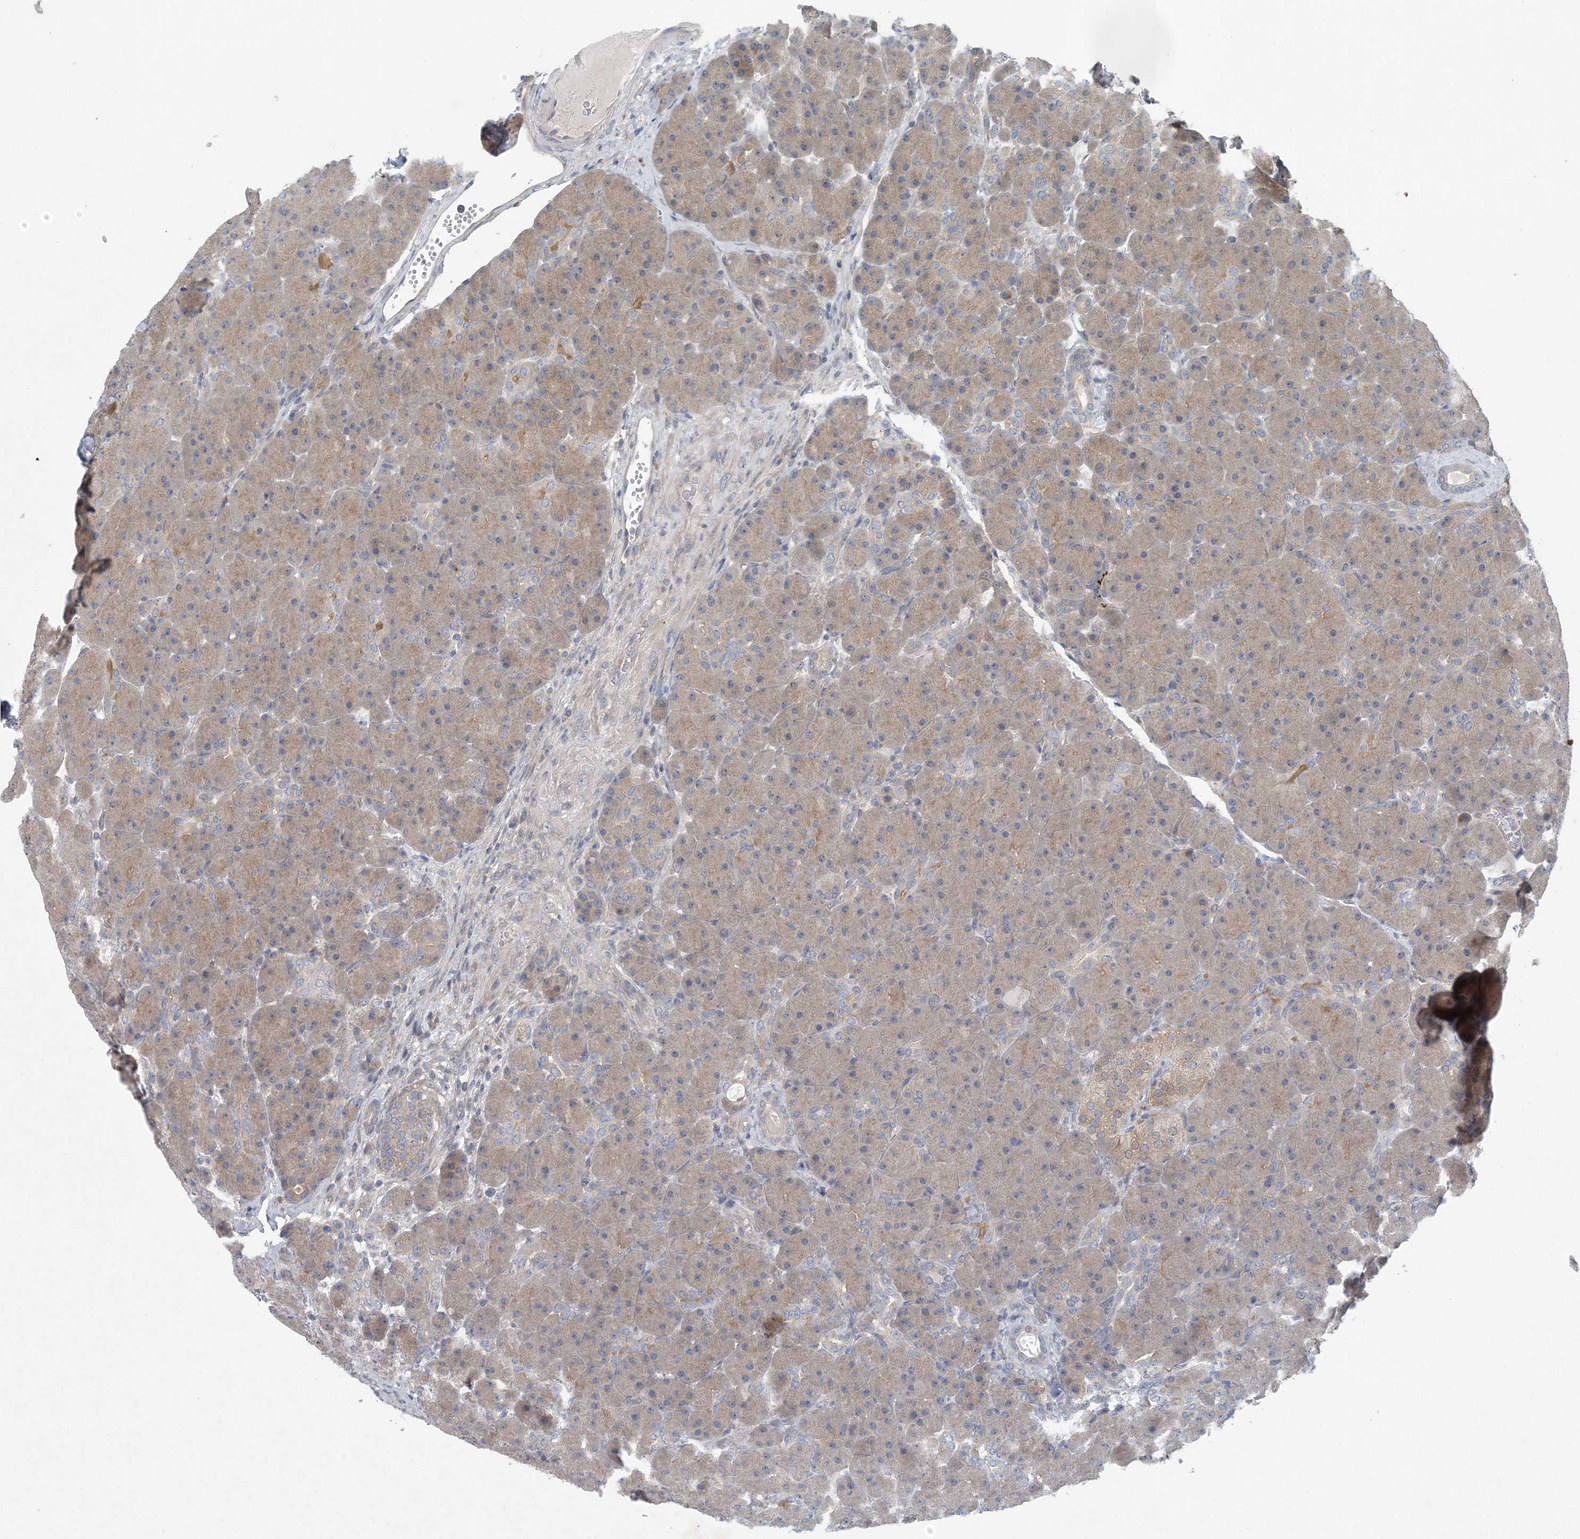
{"staining": {"intensity": "moderate", "quantity": "25%-75%", "location": "cytoplasmic/membranous"}, "tissue": "pancreas", "cell_type": "Exocrine glandular cells", "image_type": "normal", "snomed": [{"axis": "morphology", "description": "Normal tissue, NOS"}, {"axis": "topography", "description": "Pancreas"}], "caption": "Protein expression by immunohistochemistry shows moderate cytoplasmic/membranous staining in approximately 25%-75% of exocrine glandular cells in normal pancreas. (IHC, brightfield microscopy, high magnification).", "gene": "HIKESHI", "patient": {"sex": "male", "age": 66}}